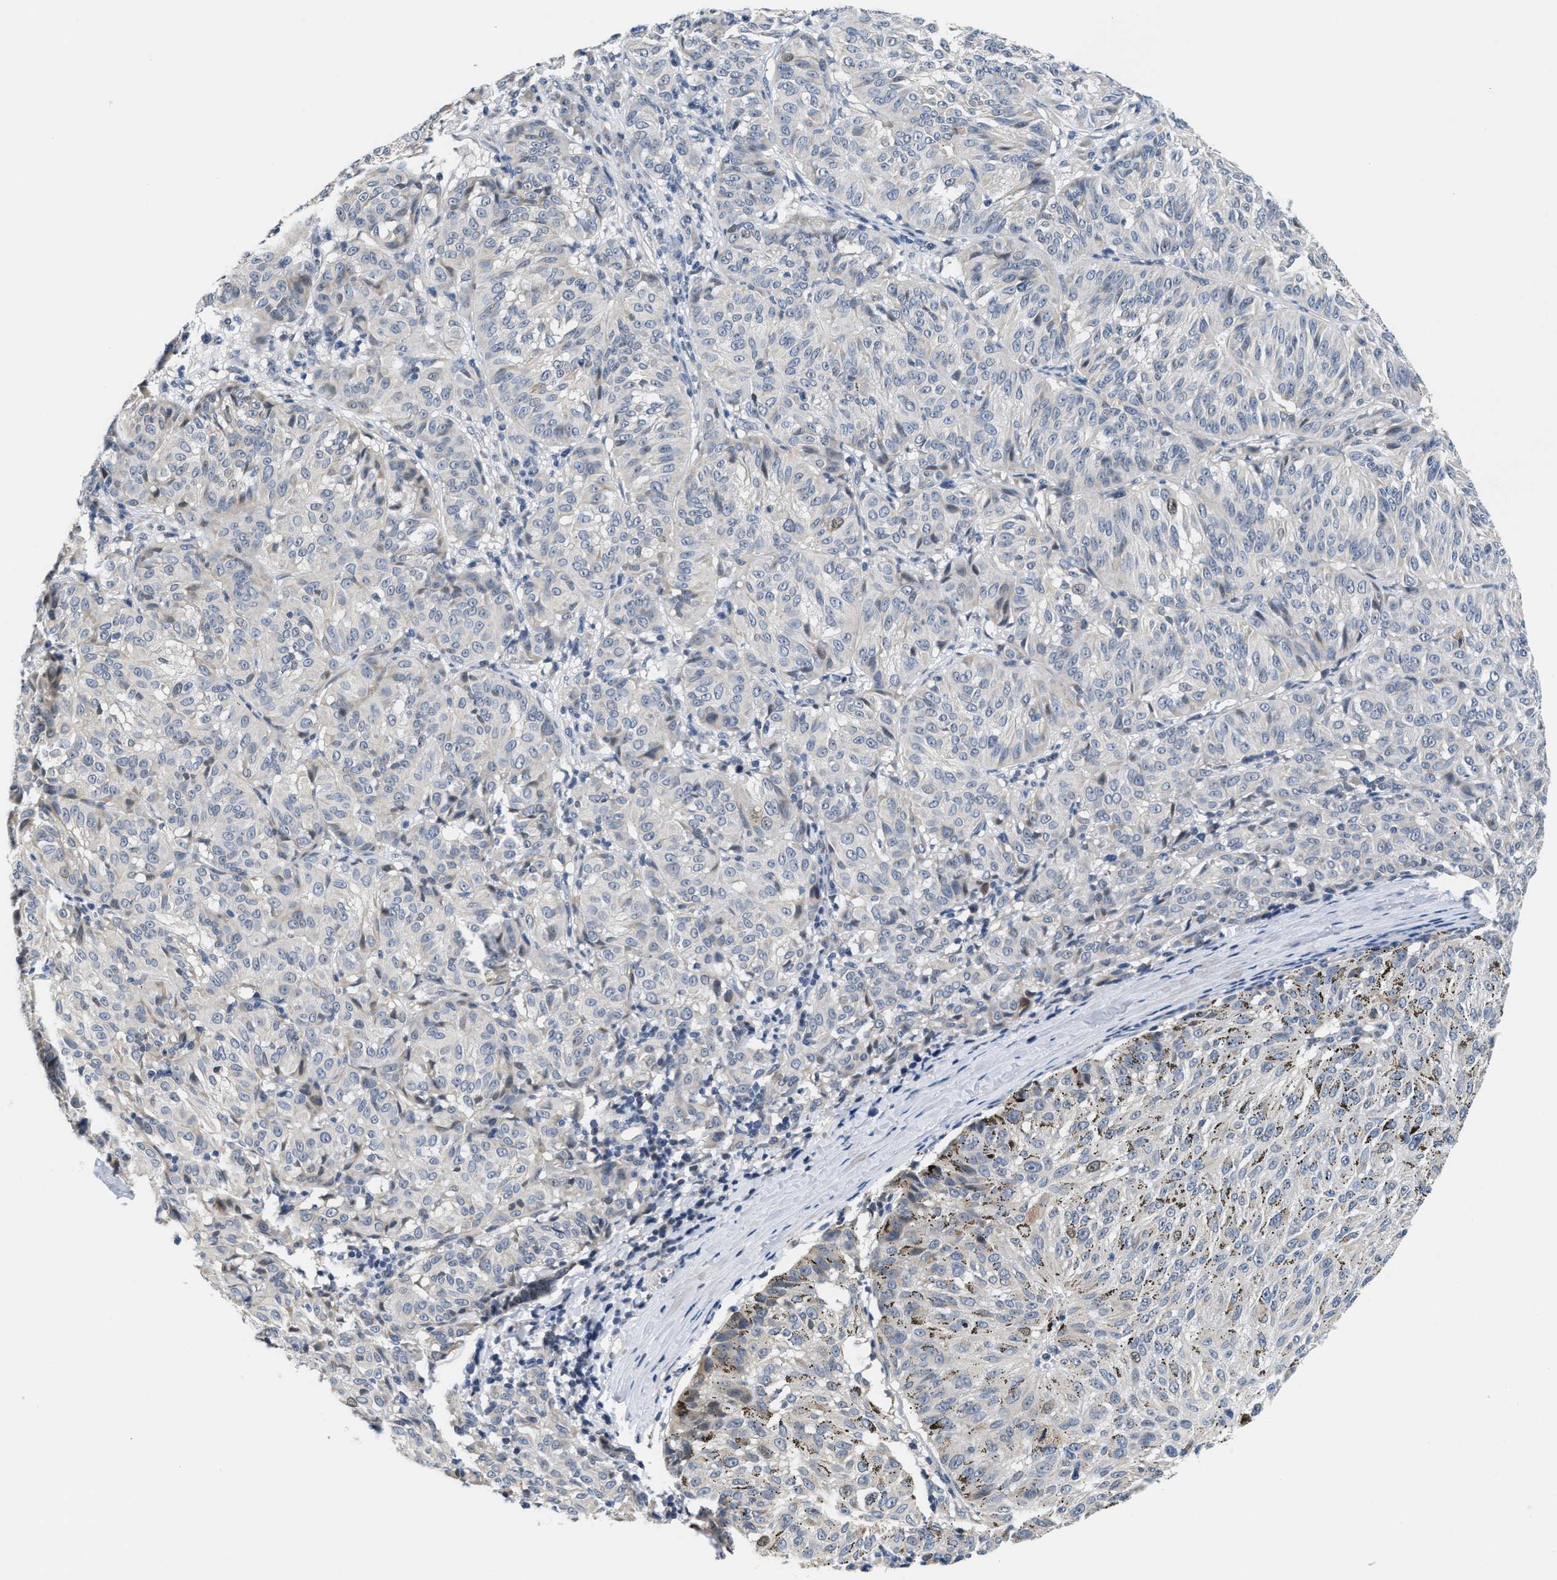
{"staining": {"intensity": "negative", "quantity": "none", "location": "none"}, "tissue": "melanoma", "cell_type": "Tumor cells", "image_type": "cancer", "snomed": [{"axis": "morphology", "description": "Malignant melanoma, NOS"}, {"axis": "topography", "description": "Skin"}], "caption": "An immunohistochemistry (IHC) micrograph of melanoma is shown. There is no staining in tumor cells of melanoma.", "gene": "CLGN", "patient": {"sex": "female", "age": 72}}